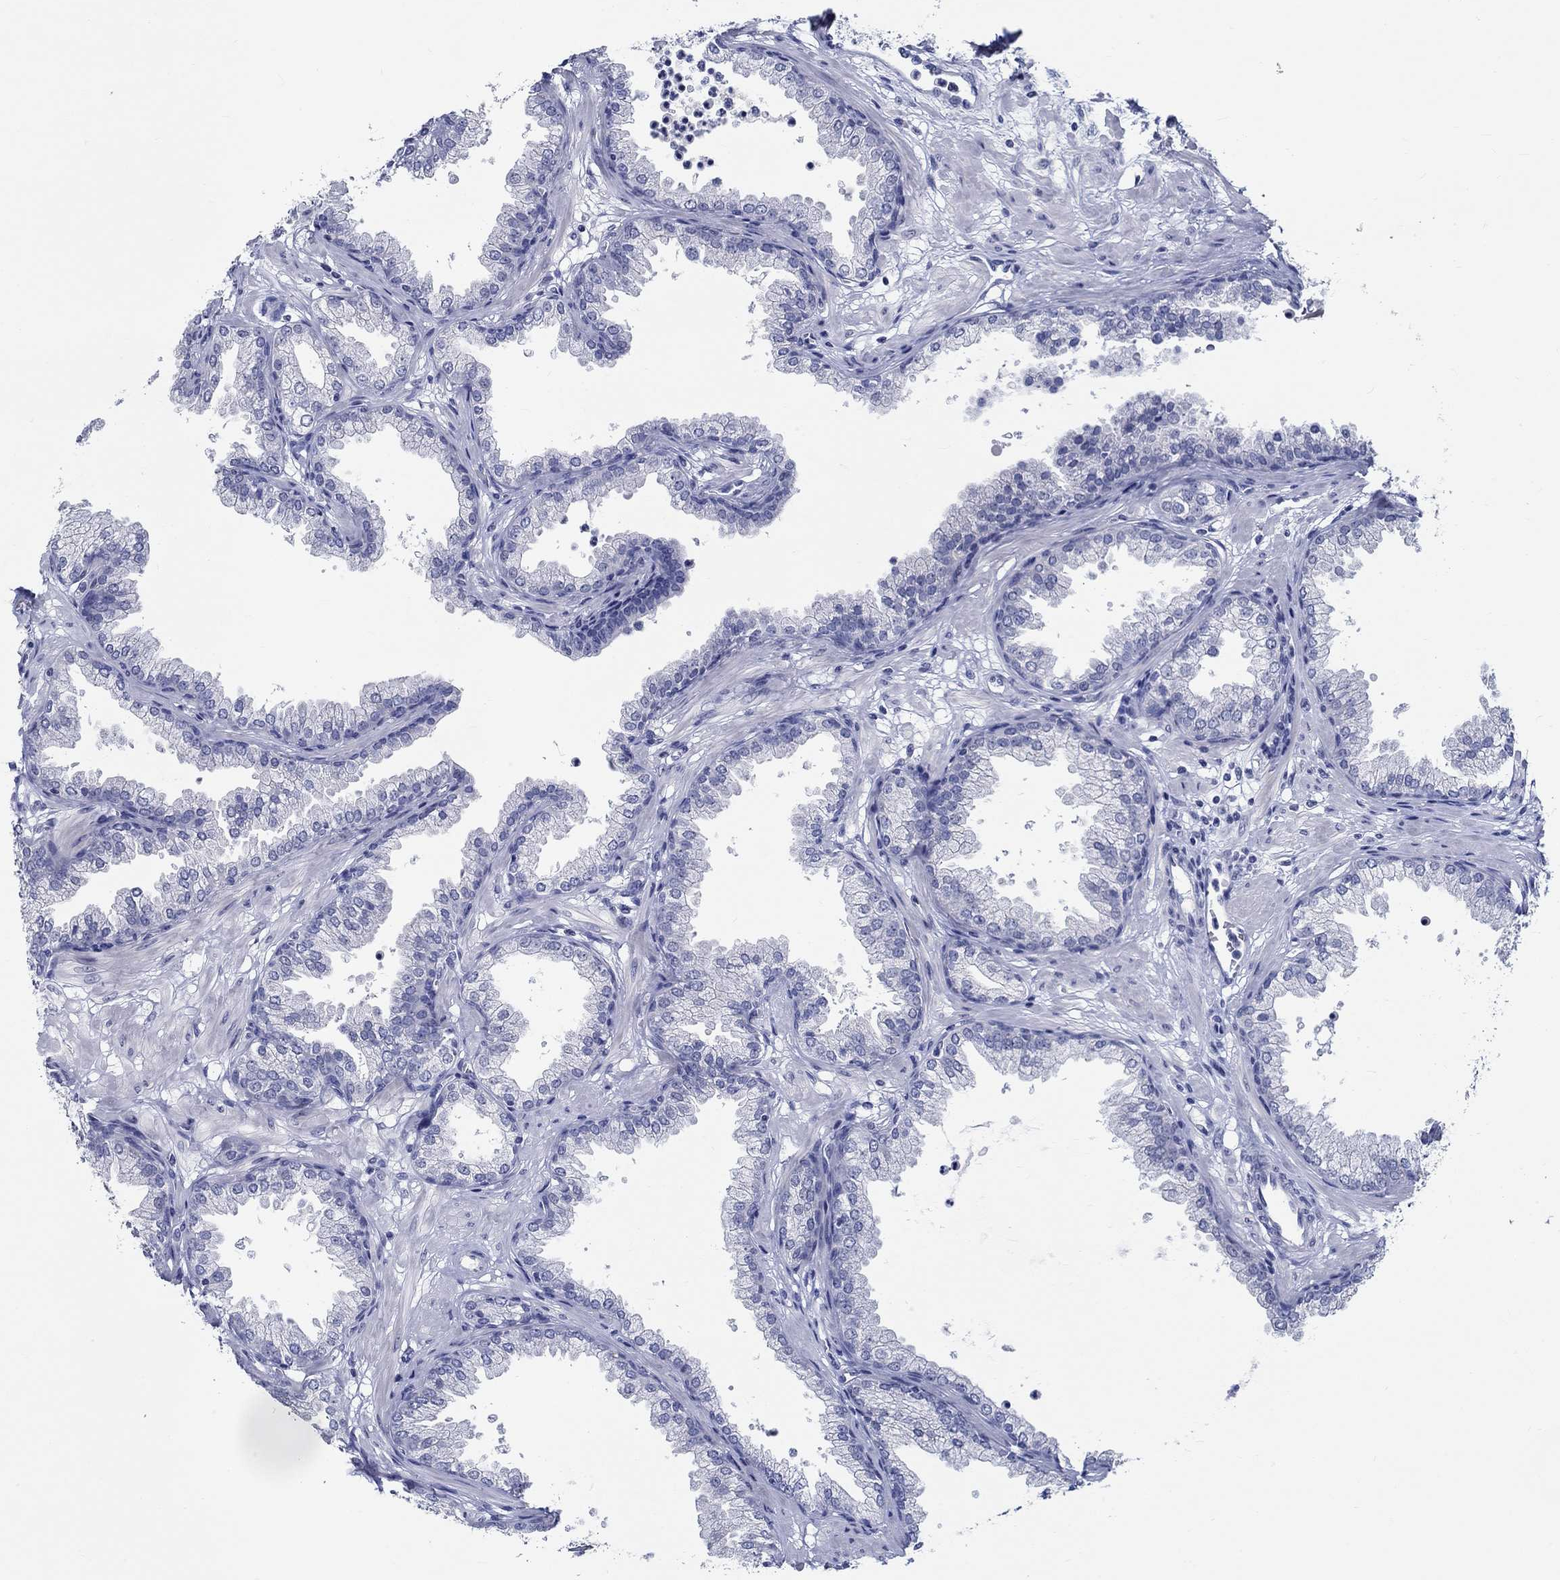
{"staining": {"intensity": "negative", "quantity": "none", "location": "none"}, "tissue": "prostate", "cell_type": "Glandular cells", "image_type": "normal", "snomed": [{"axis": "morphology", "description": "Normal tissue, NOS"}, {"axis": "topography", "description": "Prostate"}], "caption": "A high-resolution micrograph shows IHC staining of unremarkable prostate, which demonstrates no significant positivity in glandular cells. (Stains: DAB (3,3'-diaminobenzidine) IHC with hematoxylin counter stain, Microscopy: brightfield microscopy at high magnification).", "gene": "CETN1", "patient": {"sex": "male", "age": 37}}